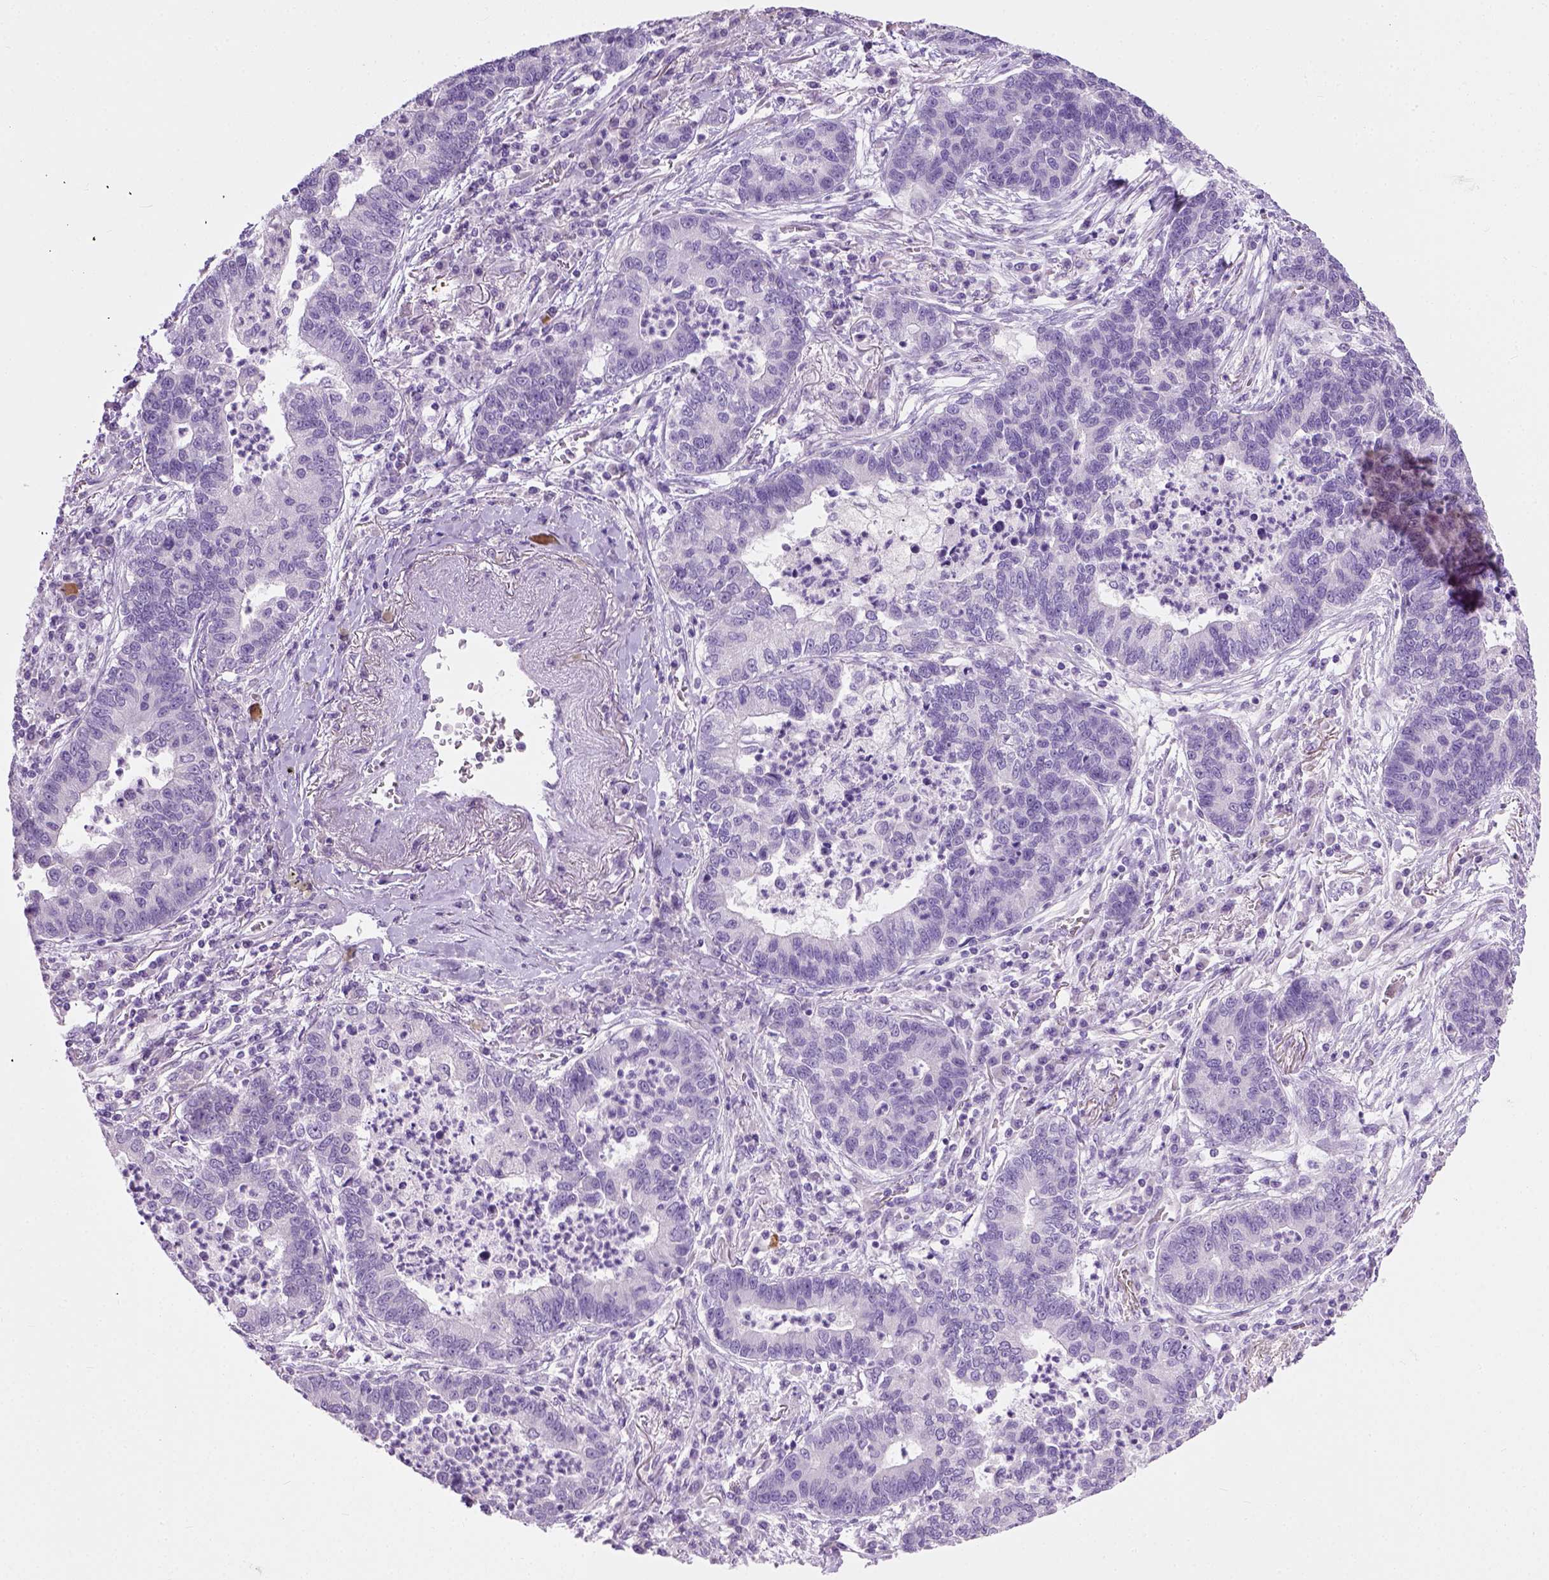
{"staining": {"intensity": "negative", "quantity": "none", "location": "none"}, "tissue": "lung cancer", "cell_type": "Tumor cells", "image_type": "cancer", "snomed": [{"axis": "morphology", "description": "Adenocarcinoma, NOS"}, {"axis": "topography", "description": "Lung"}], "caption": "There is no significant expression in tumor cells of lung cancer (adenocarcinoma).", "gene": "CYP24A1", "patient": {"sex": "female", "age": 57}}